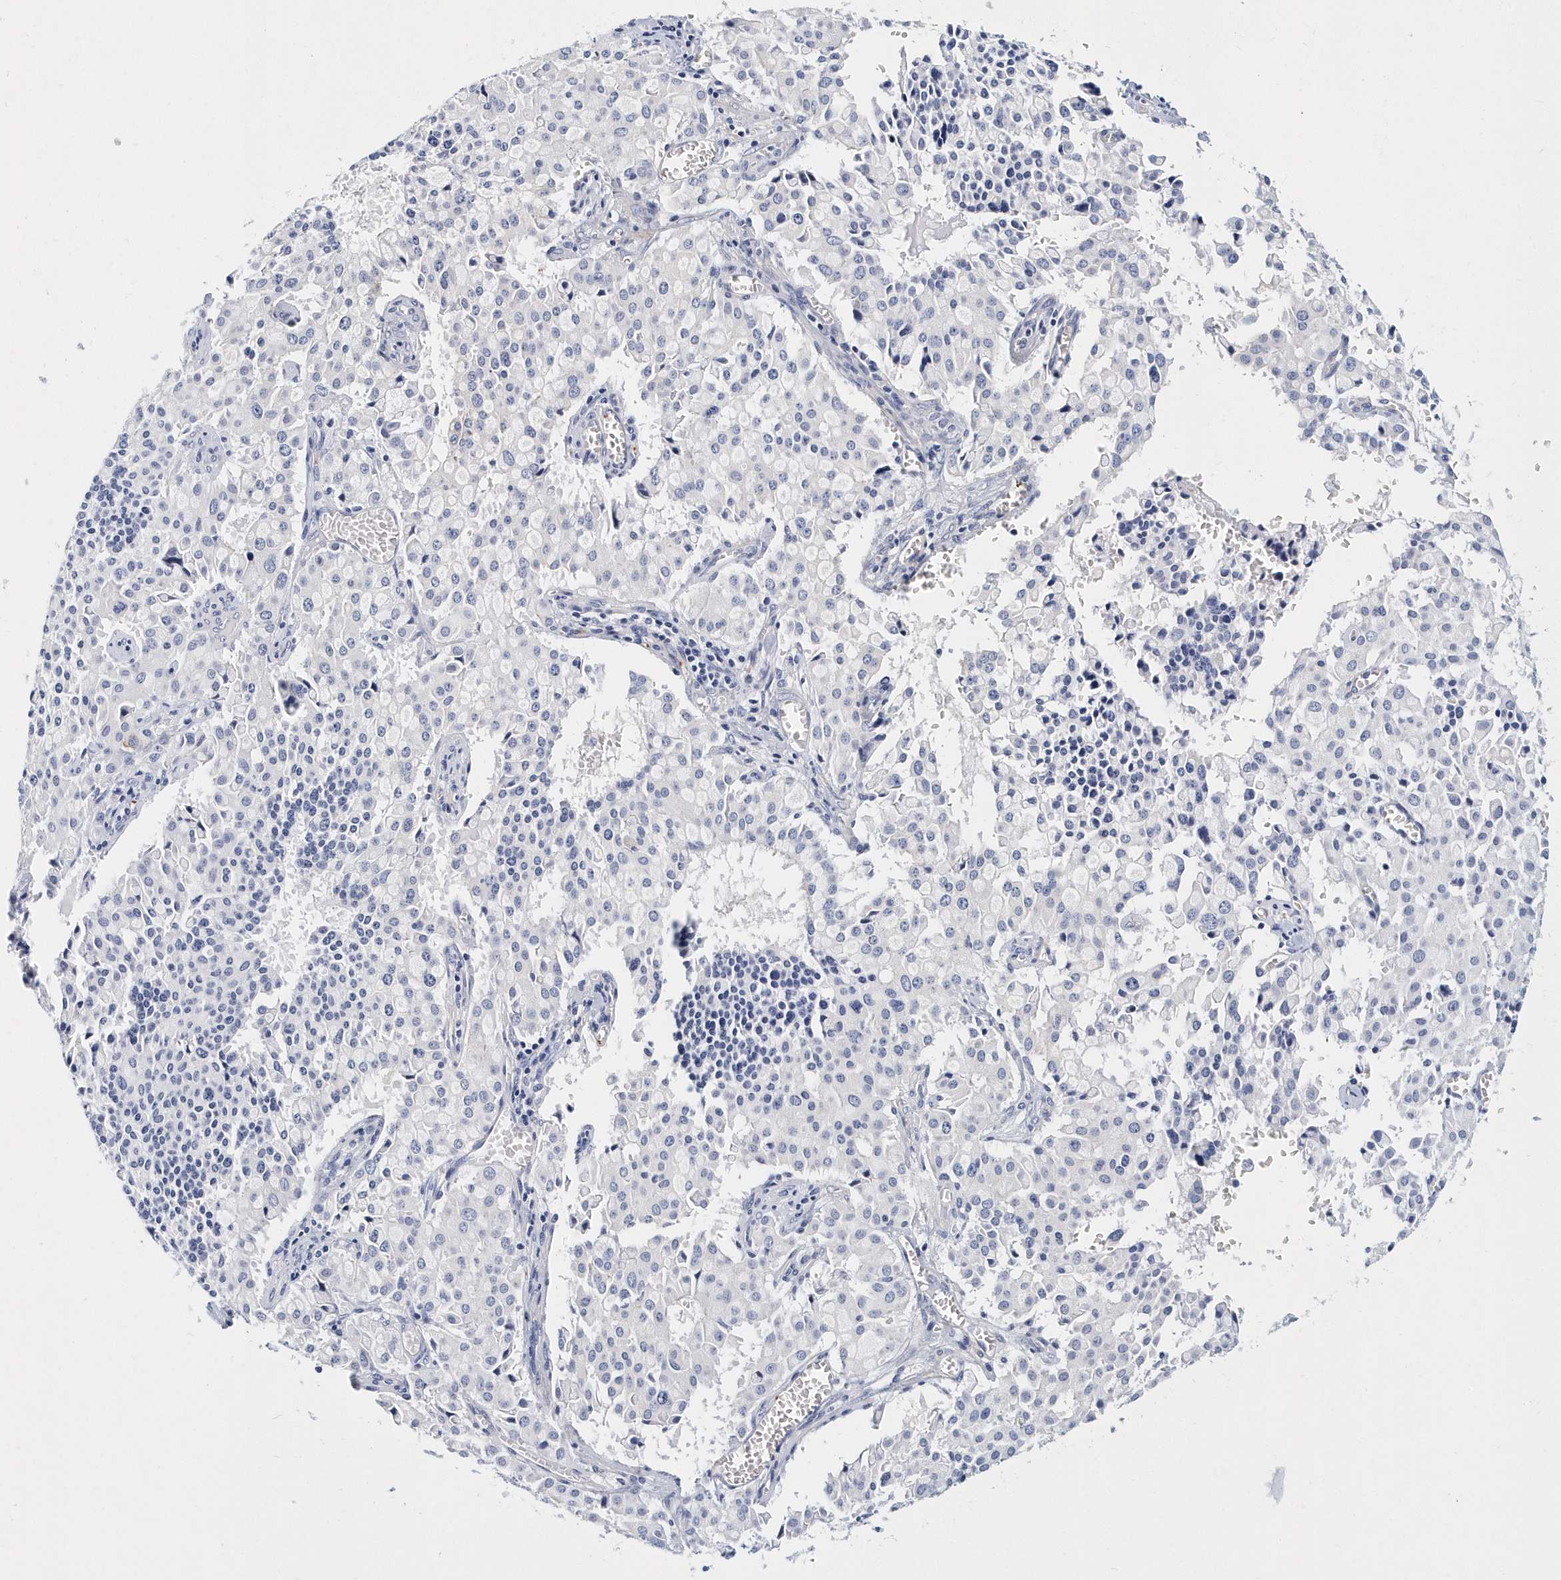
{"staining": {"intensity": "negative", "quantity": "none", "location": "none"}, "tissue": "pancreatic cancer", "cell_type": "Tumor cells", "image_type": "cancer", "snomed": [{"axis": "morphology", "description": "Adenocarcinoma, NOS"}, {"axis": "topography", "description": "Pancreas"}], "caption": "IHC of human pancreatic adenocarcinoma demonstrates no positivity in tumor cells. (DAB immunohistochemistry visualized using brightfield microscopy, high magnification).", "gene": "ITGA2B", "patient": {"sex": "male", "age": 65}}